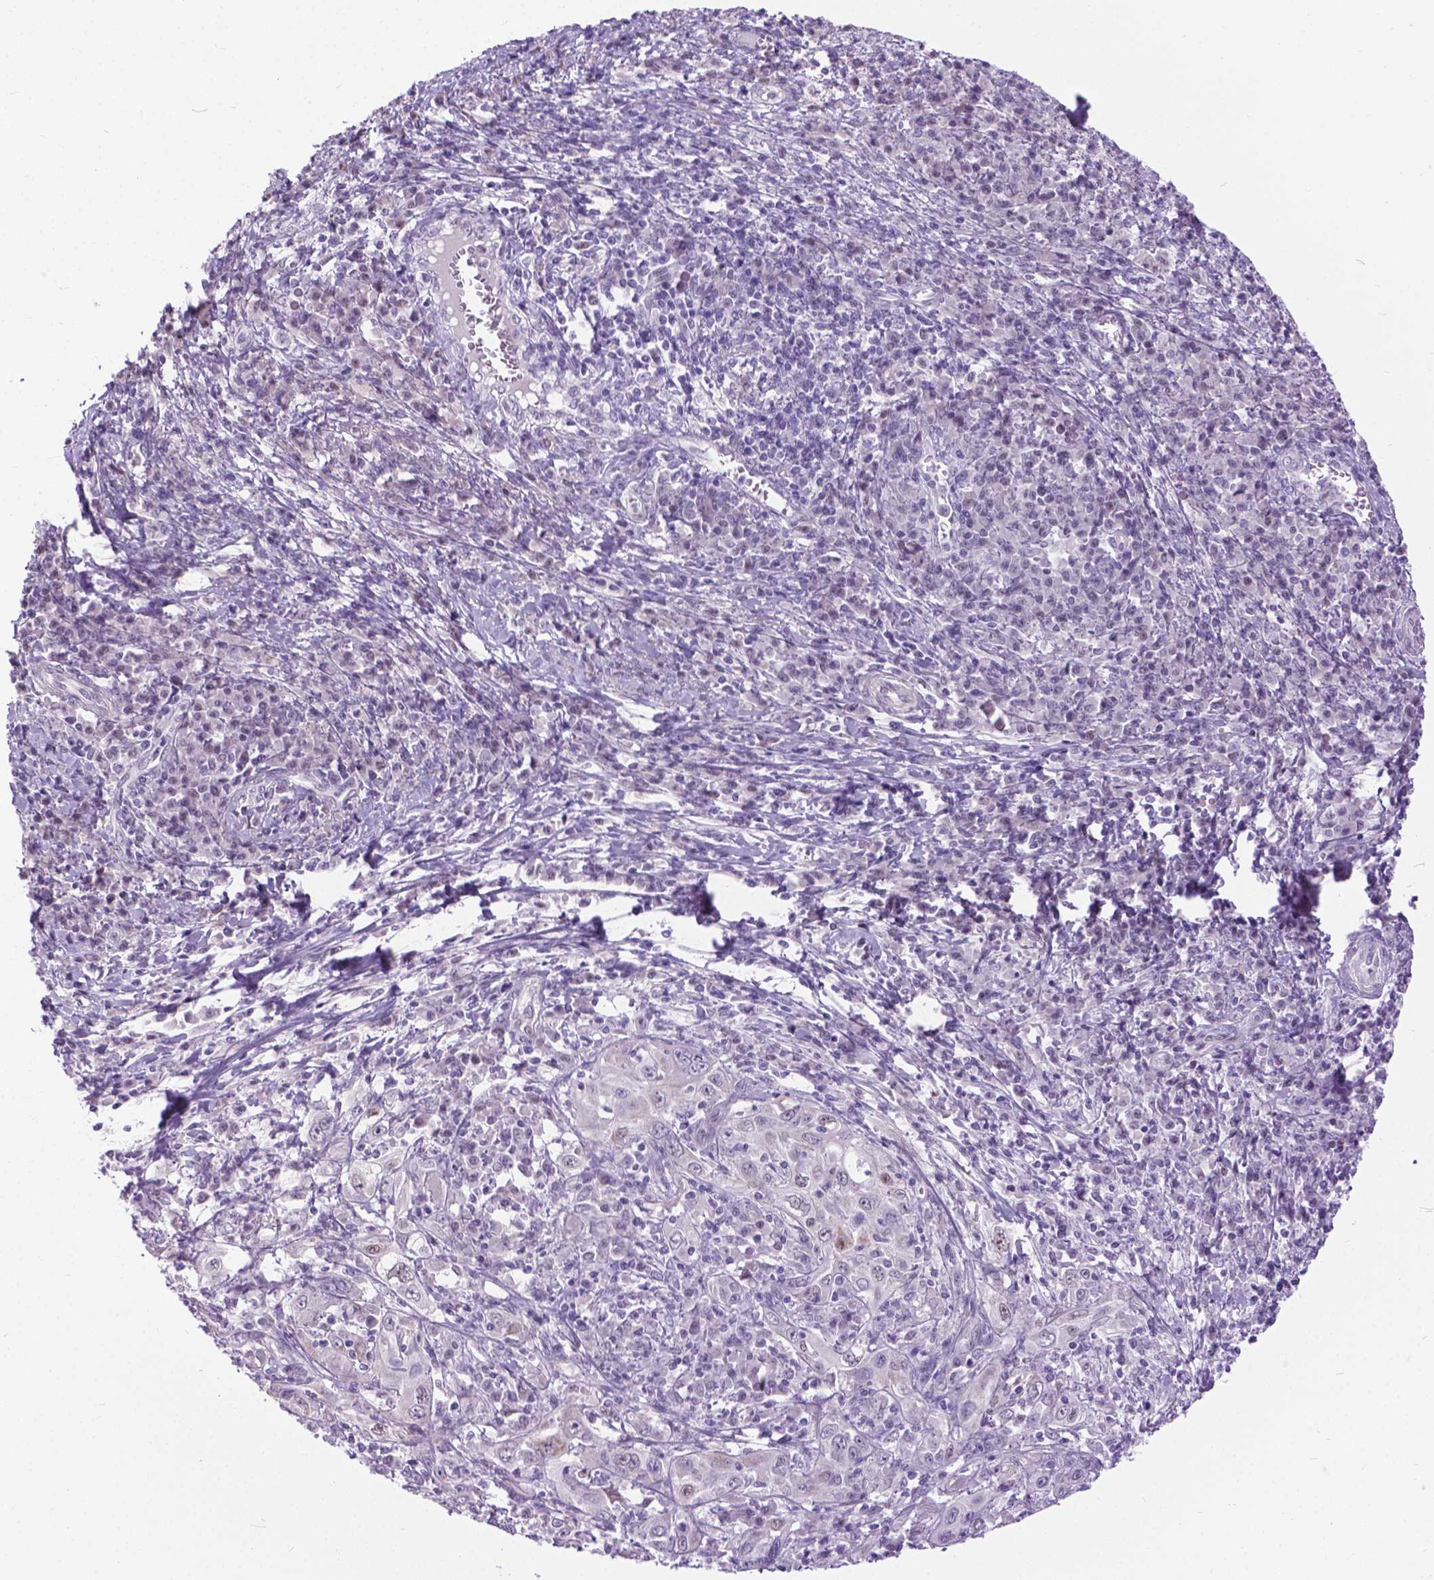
{"staining": {"intensity": "negative", "quantity": "none", "location": "none"}, "tissue": "cervical cancer", "cell_type": "Tumor cells", "image_type": "cancer", "snomed": [{"axis": "morphology", "description": "Squamous cell carcinoma, NOS"}, {"axis": "topography", "description": "Cervix"}], "caption": "Tumor cells are negative for protein expression in human cervical cancer (squamous cell carcinoma).", "gene": "APCDD1L", "patient": {"sex": "female", "age": 46}}